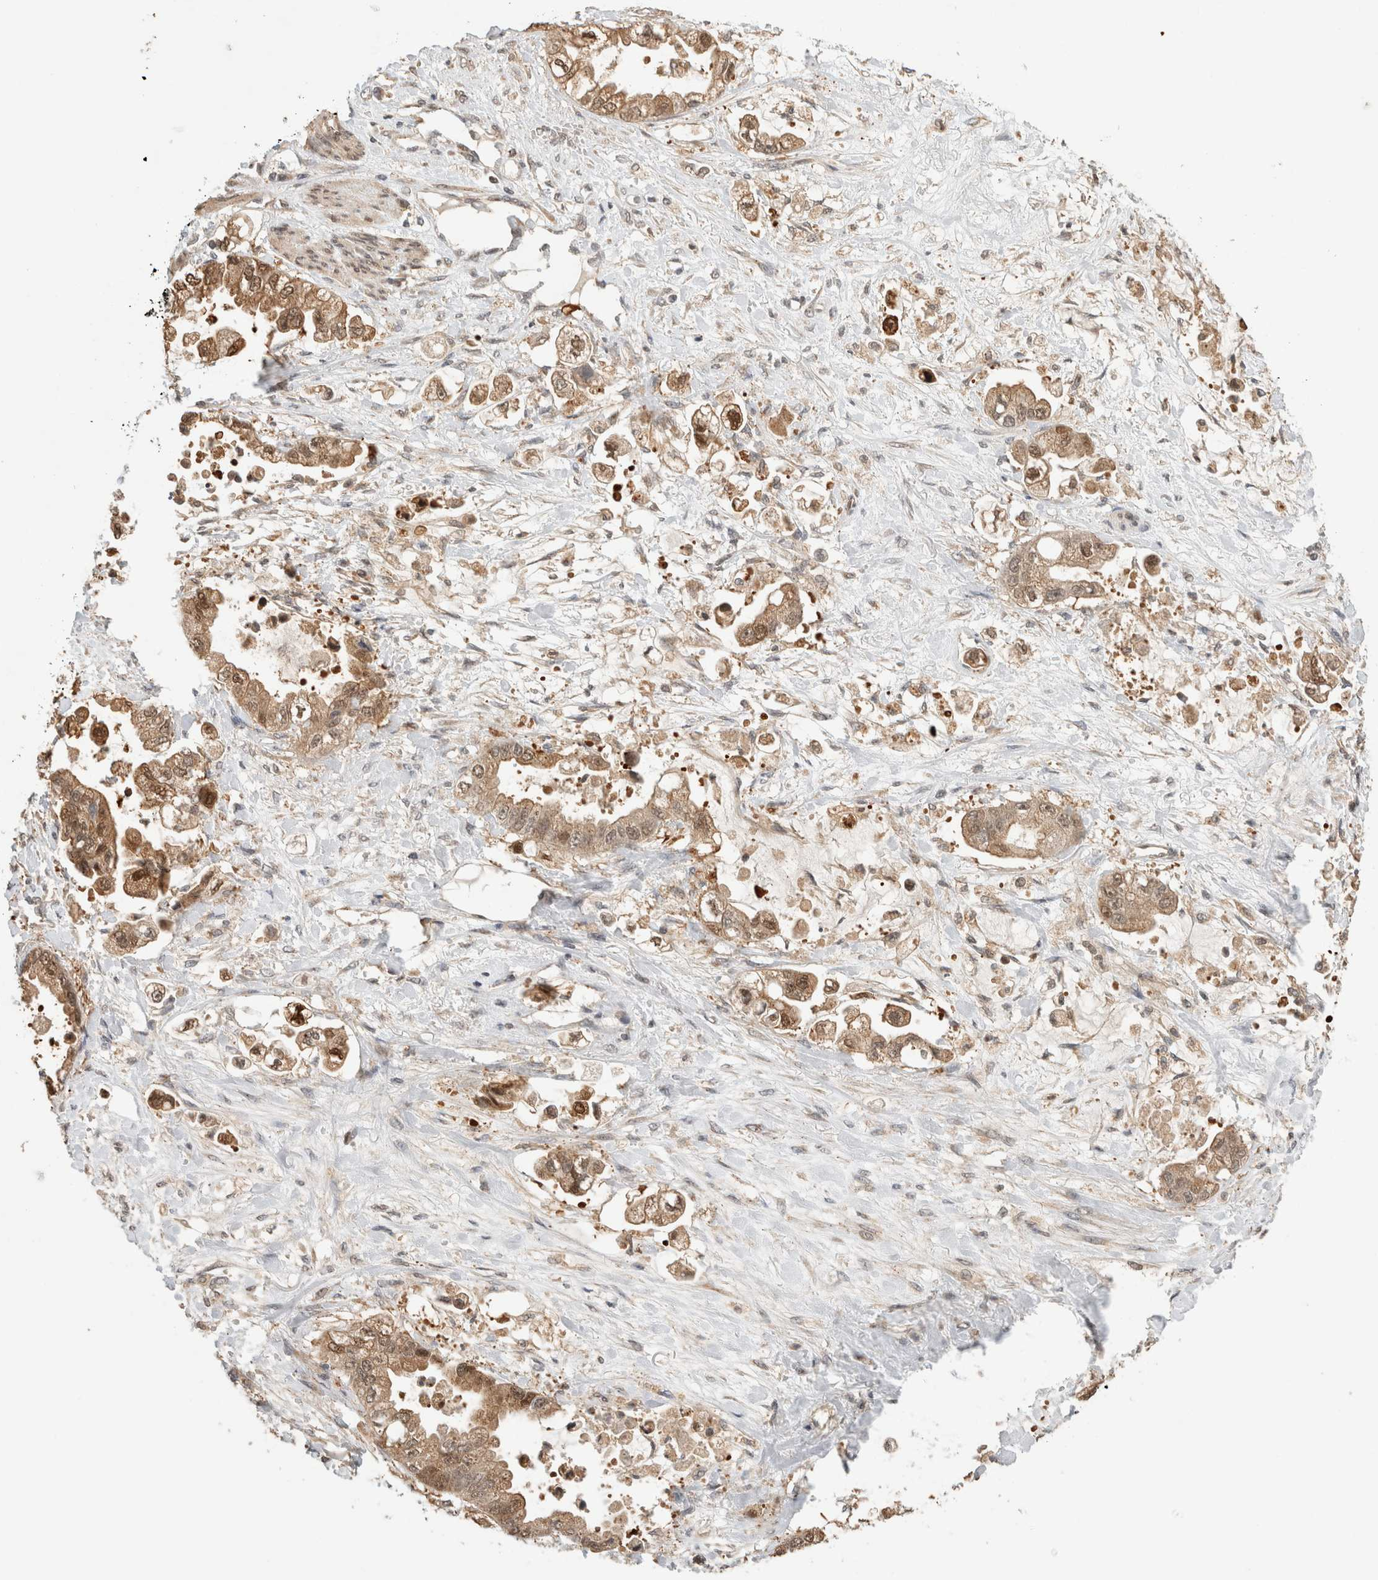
{"staining": {"intensity": "weak", "quantity": ">75%", "location": "cytoplasmic/membranous"}, "tissue": "stomach cancer", "cell_type": "Tumor cells", "image_type": "cancer", "snomed": [{"axis": "morphology", "description": "Adenocarcinoma, NOS"}, {"axis": "topography", "description": "Stomach"}], "caption": "Adenocarcinoma (stomach) stained with DAB (3,3'-diaminobenzidine) immunohistochemistry exhibits low levels of weak cytoplasmic/membranous positivity in approximately >75% of tumor cells. (IHC, brightfield microscopy, high magnification).", "gene": "OTUD6B", "patient": {"sex": "male", "age": 62}}